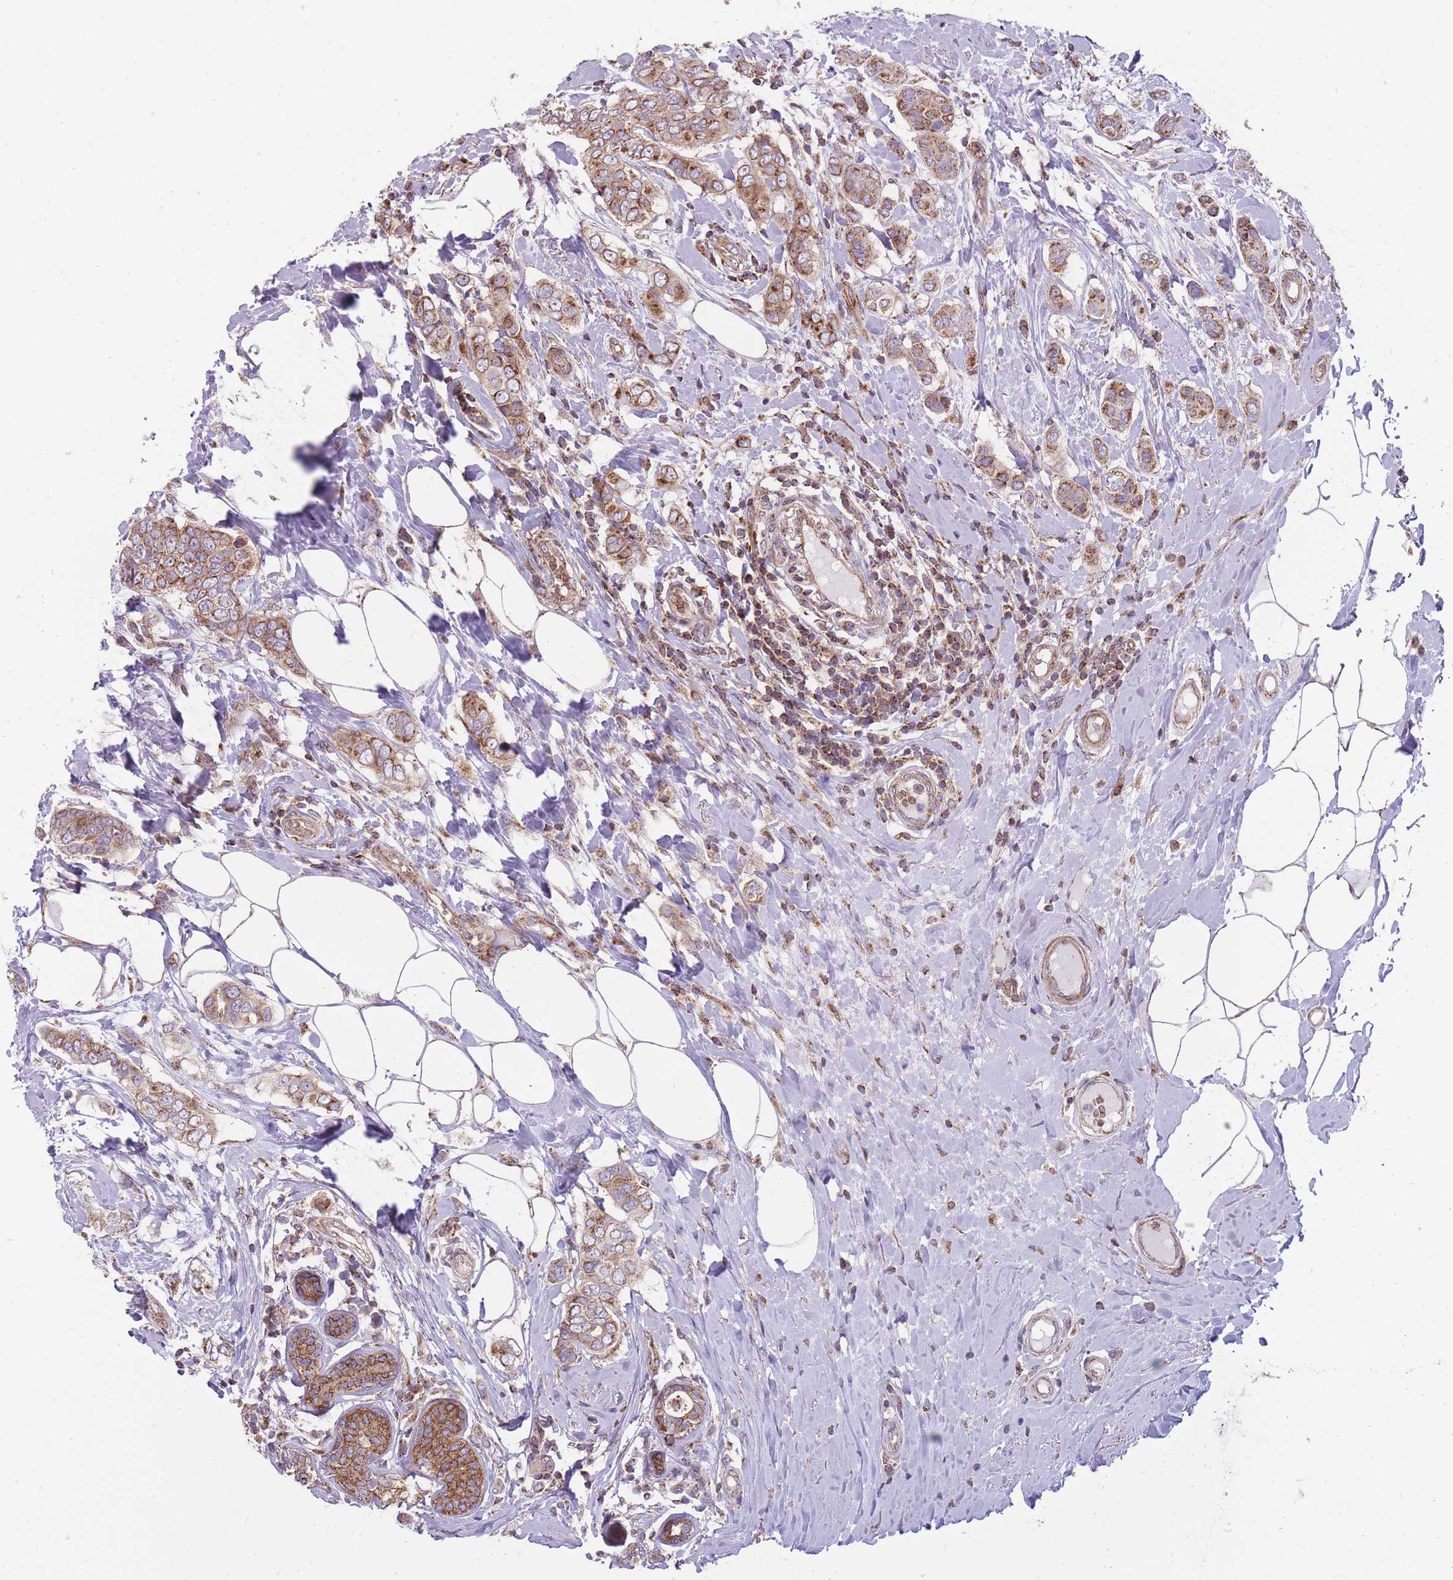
{"staining": {"intensity": "strong", "quantity": ">75%", "location": "cytoplasmic/membranous"}, "tissue": "breast cancer", "cell_type": "Tumor cells", "image_type": "cancer", "snomed": [{"axis": "morphology", "description": "Lobular carcinoma"}, {"axis": "topography", "description": "Breast"}], "caption": "Breast cancer stained with immunohistochemistry (IHC) shows strong cytoplasmic/membranous expression in approximately >75% of tumor cells.", "gene": "ANKRD10", "patient": {"sex": "female", "age": 51}}